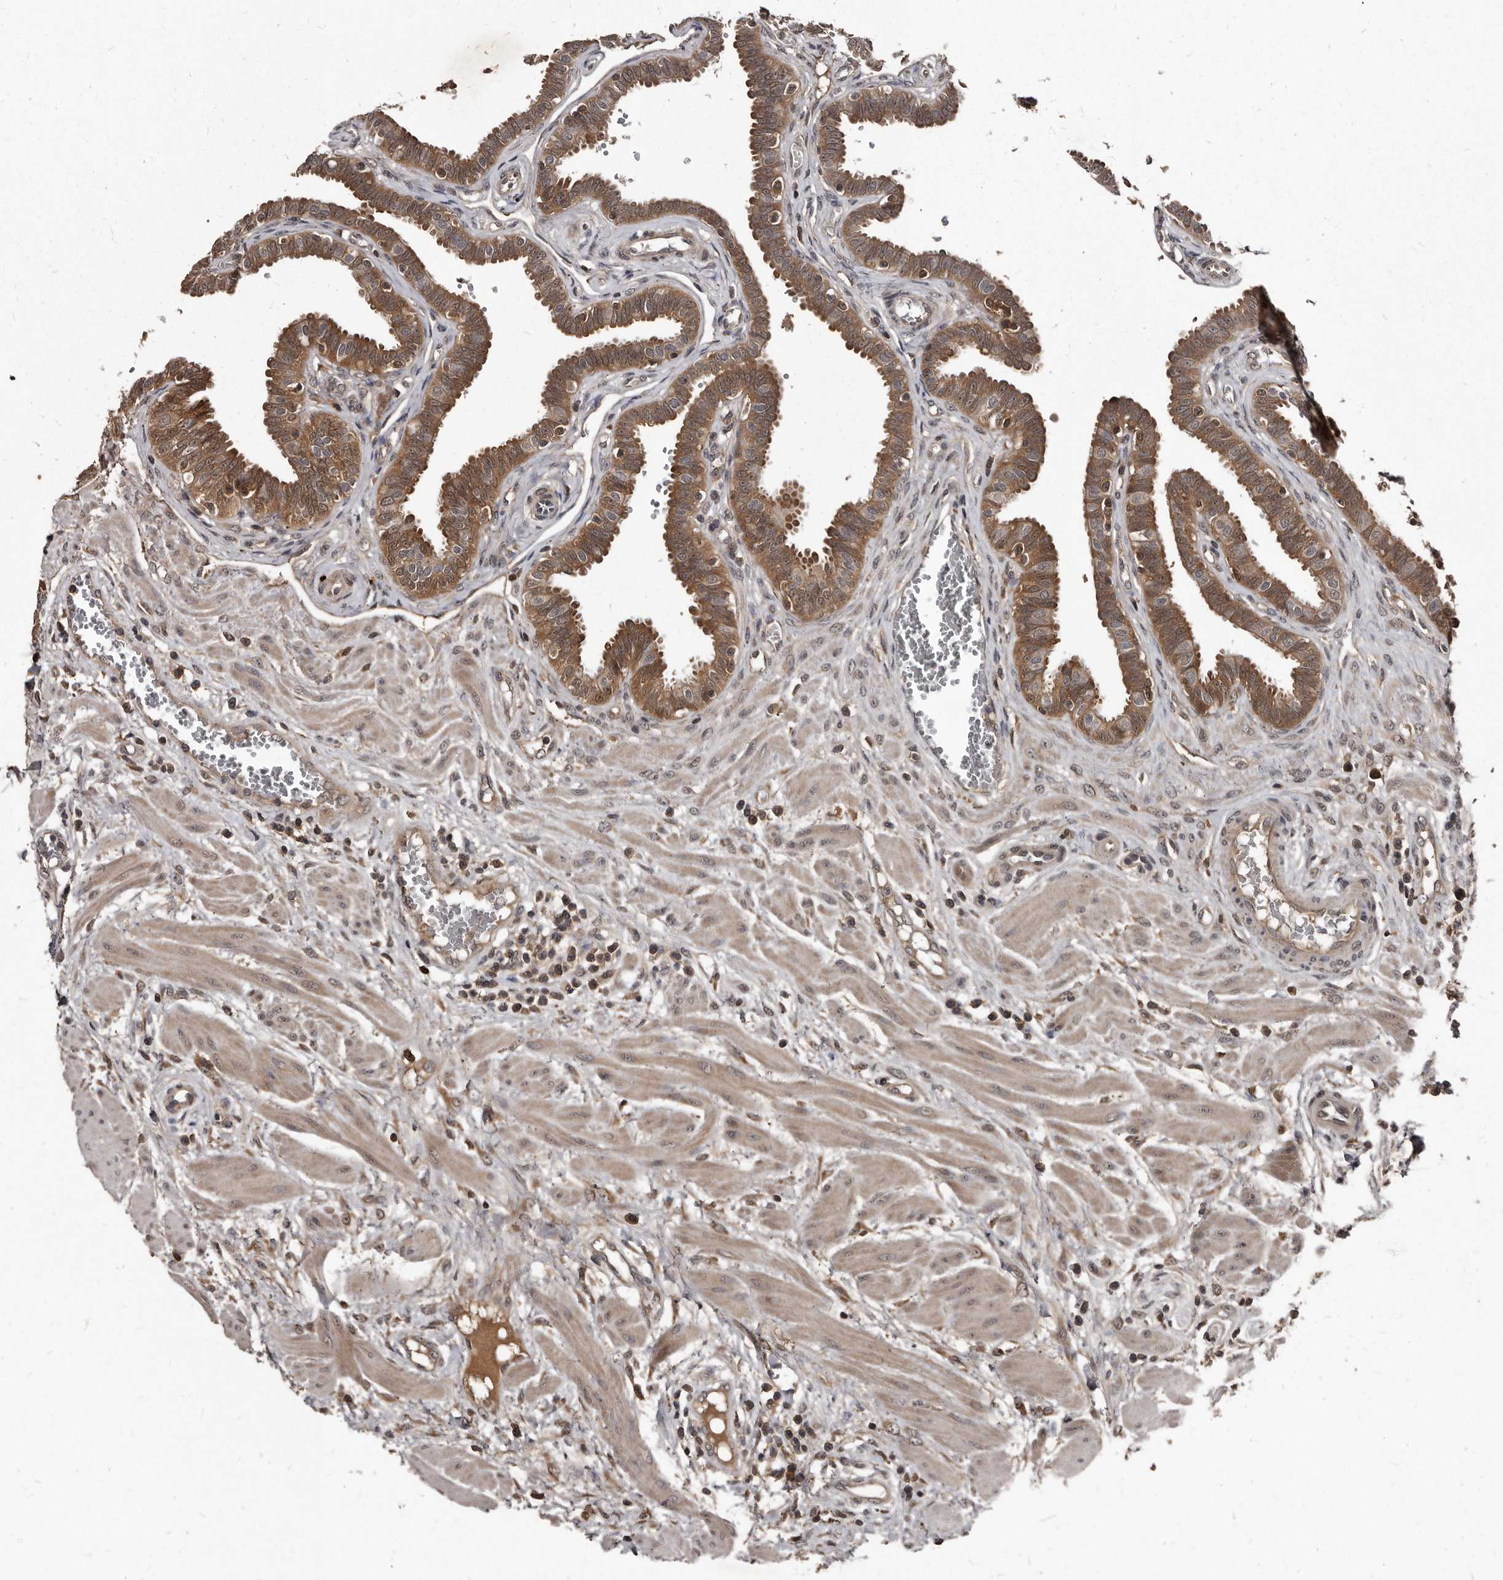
{"staining": {"intensity": "strong", "quantity": ">75%", "location": "cytoplasmic/membranous"}, "tissue": "fallopian tube", "cell_type": "Glandular cells", "image_type": "normal", "snomed": [{"axis": "morphology", "description": "Normal tissue, NOS"}, {"axis": "topography", "description": "Fallopian tube"}], "caption": "Normal fallopian tube shows strong cytoplasmic/membranous staining in about >75% of glandular cells, visualized by immunohistochemistry.", "gene": "PMVK", "patient": {"sex": "female", "age": 32}}